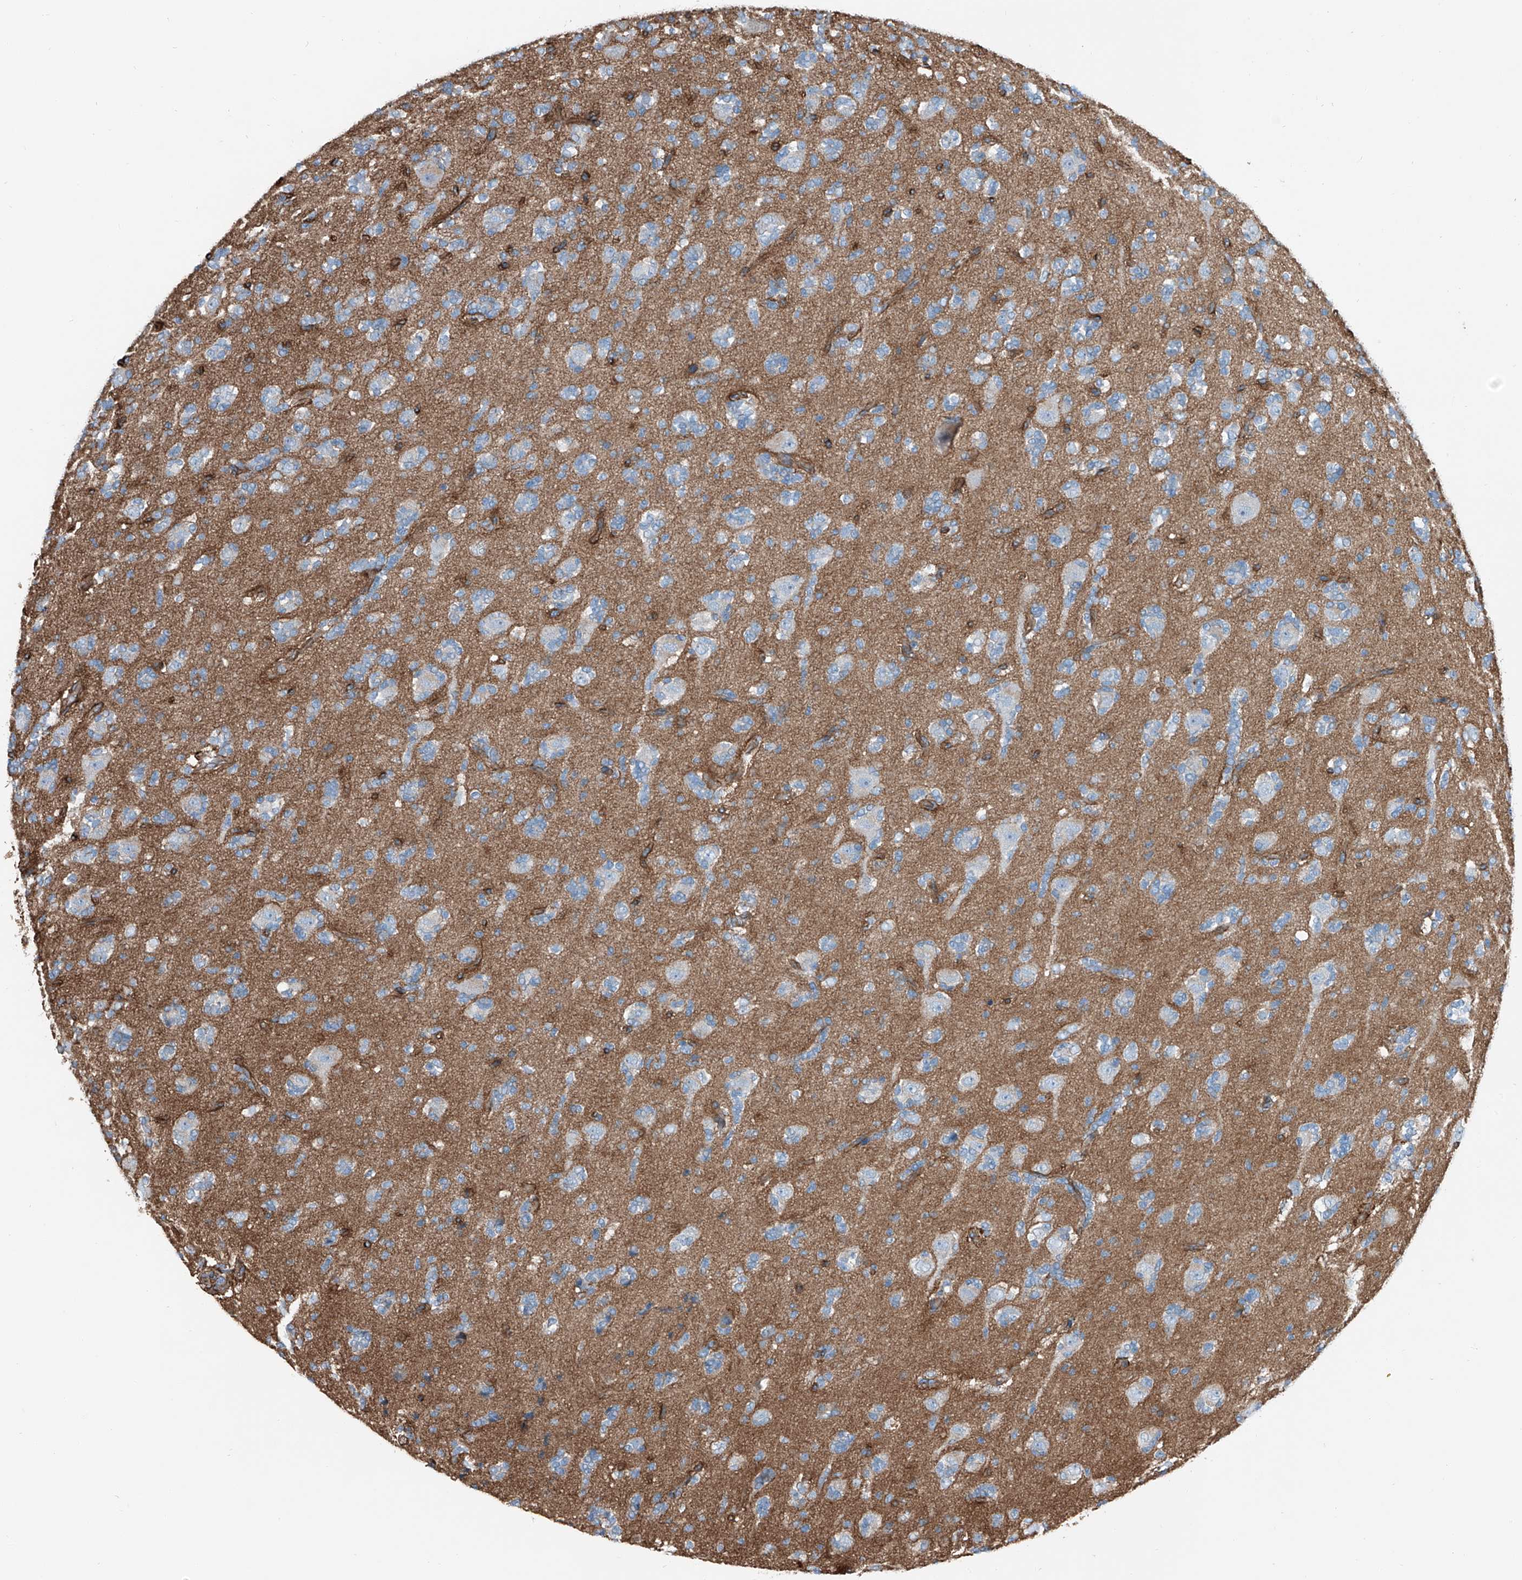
{"staining": {"intensity": "negative", "quantity": "none", "location": "none"}, "tissue": "glioma", "cell_type": "Tumor cells", "image_type": "cancer", "snomed": [{"axis": "morphology", "description": "Glioma, malignant, High grade"}, {"axis": "topography", "description": "Brain"}], "caption": "An immunohistochemistry micrograph of glioma is shown. There is no staining in tumor cells of glioma. The staining is performed using DAB (3,3'-diaminobenzidine) brown chromogen with nuclei counter-stained in using hematoxylin.", "gene": "THEMIS2", "patient": {"sex": "female", "age": 62}}